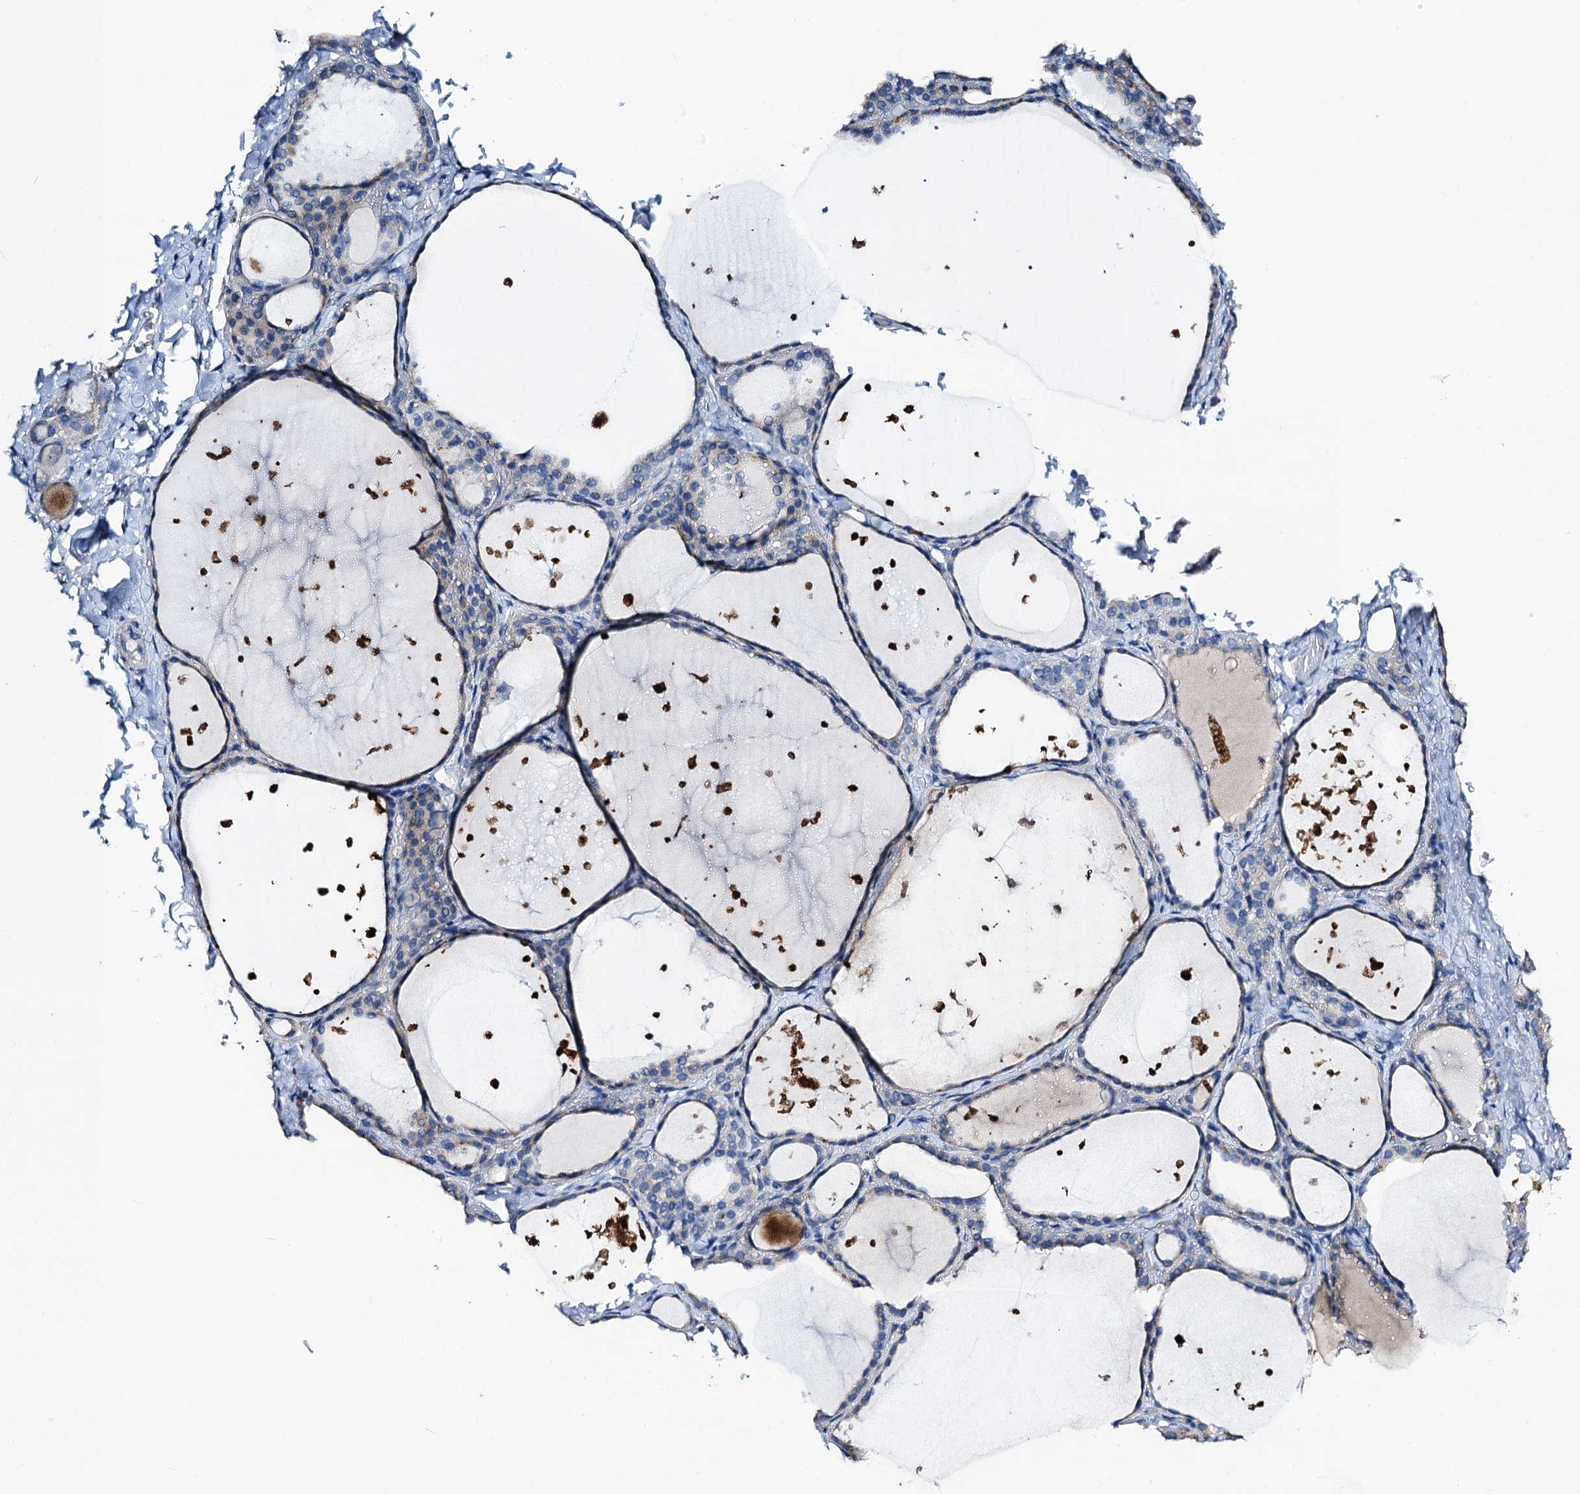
{"staining": {"intensity": "negative", "quantity": "none", "location": "none"}, "tissue": "thyroid gland", "cell_type": "Glandular cells", "image_type": "normal", "snomed": [{"axis": "morphology", "description": "Normal tissue, NOS"}, {"axis": "topography", "description": "Thyroid gland"}], "caption": "IHC image of benign thyroid gland: thyroid gland stained with DAB displays no significant protein staining in glandular cells. (DAB (3,3'-diaminobenzidine) IHC visualized using brightfield microscopy, high magnification).", "gene": "FREM3", "patient": {"sex": "female", "age": 44}}